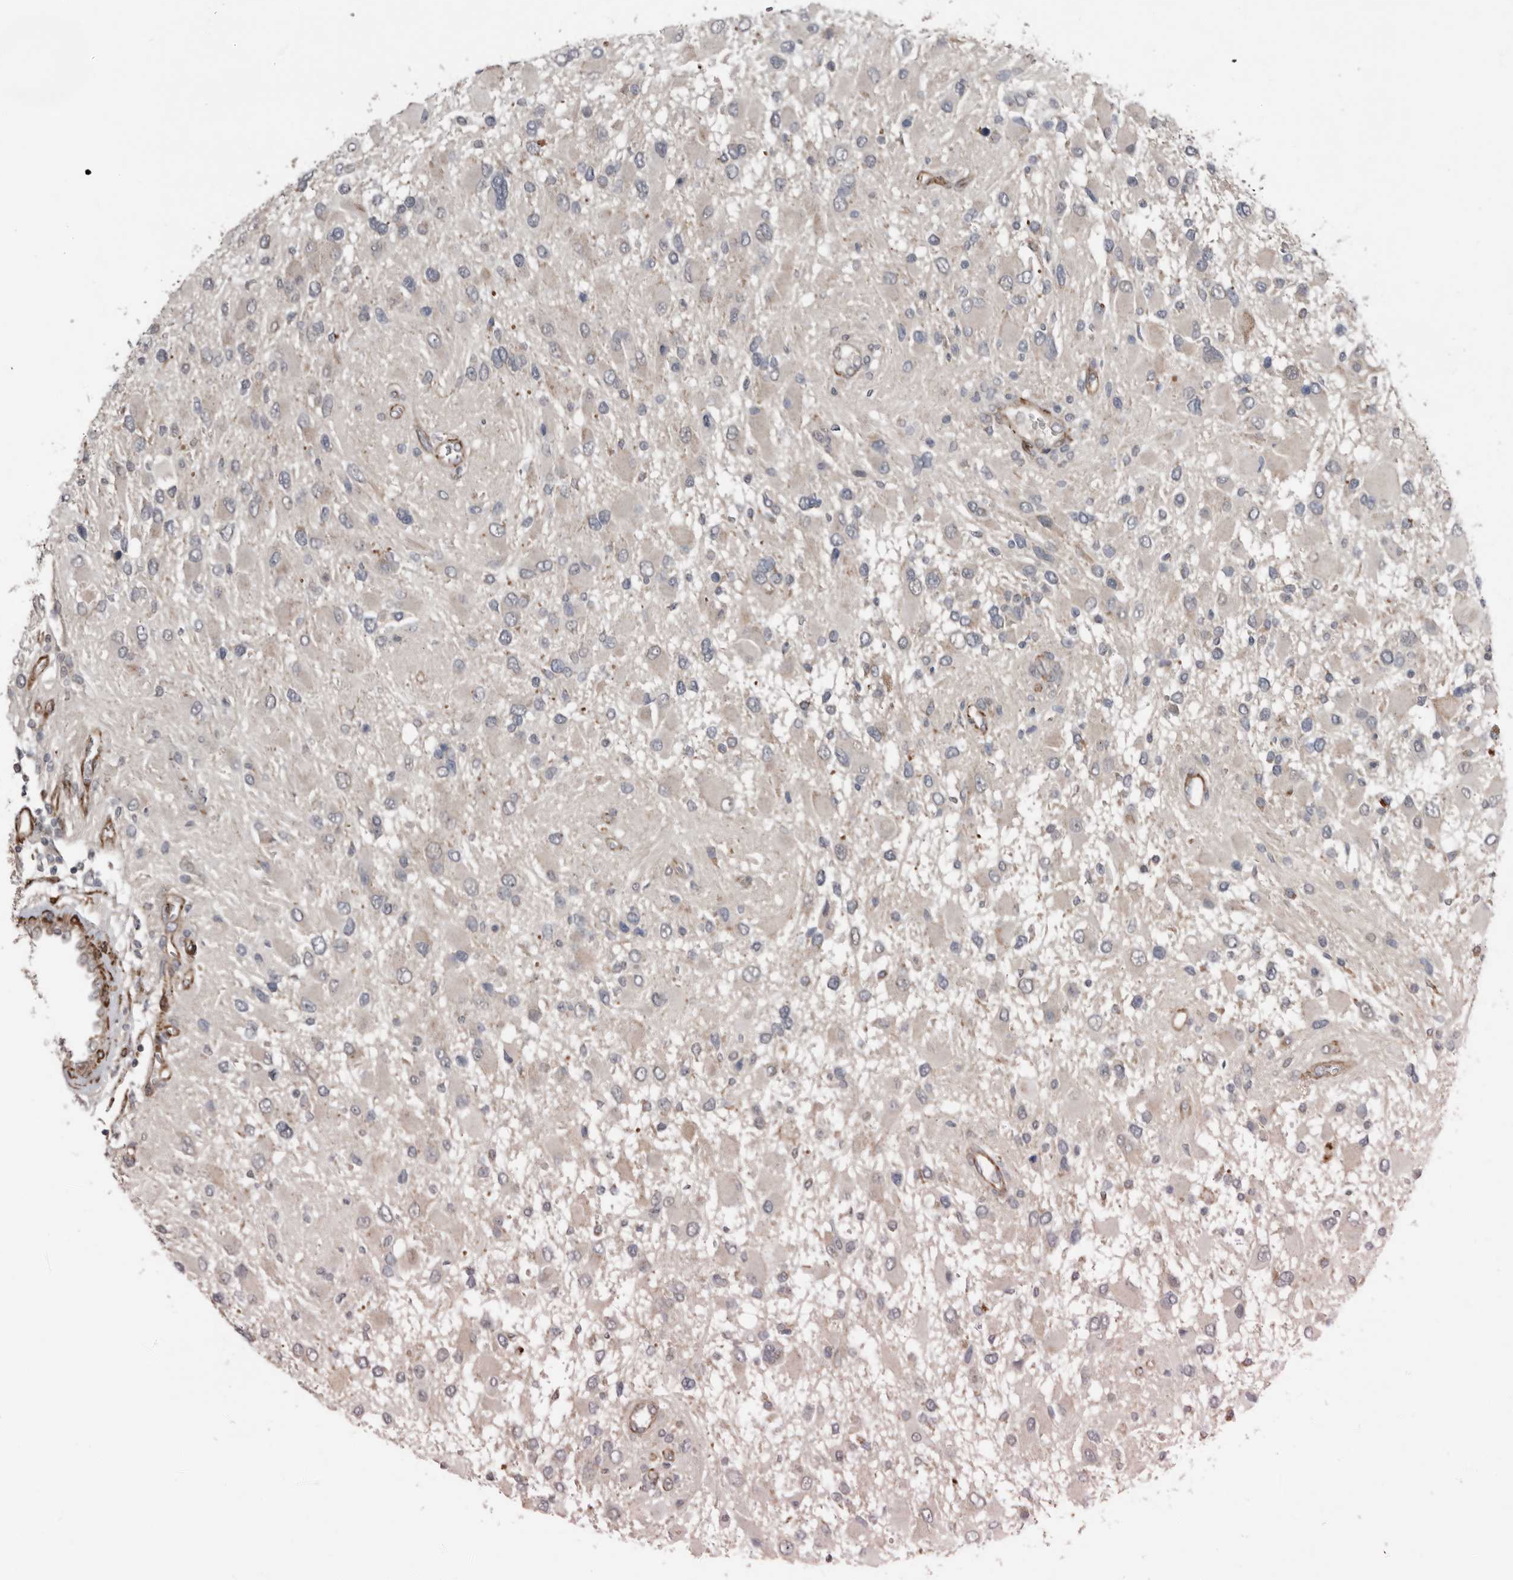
{"staining": {"intensity": "negative", "quantity": "none", "location": "none"}, "tissue": "glioma", "cell_type": "Tumor cells", "image_type": "cancer", "snomed": [{"axis": "morphology", "description": "Glioma, malignant, High grade"}, {"axis": "topography", "description": "Brain"}], "caption": "Immunohistochemistry micrograph of neoplastic tissue: malignant glioma (high-grade) stained with DAB demonstrates no significant protein staining in tumor cells.", "gene": "RANBP17", "patient": {"sex": "male", "age": 53}}